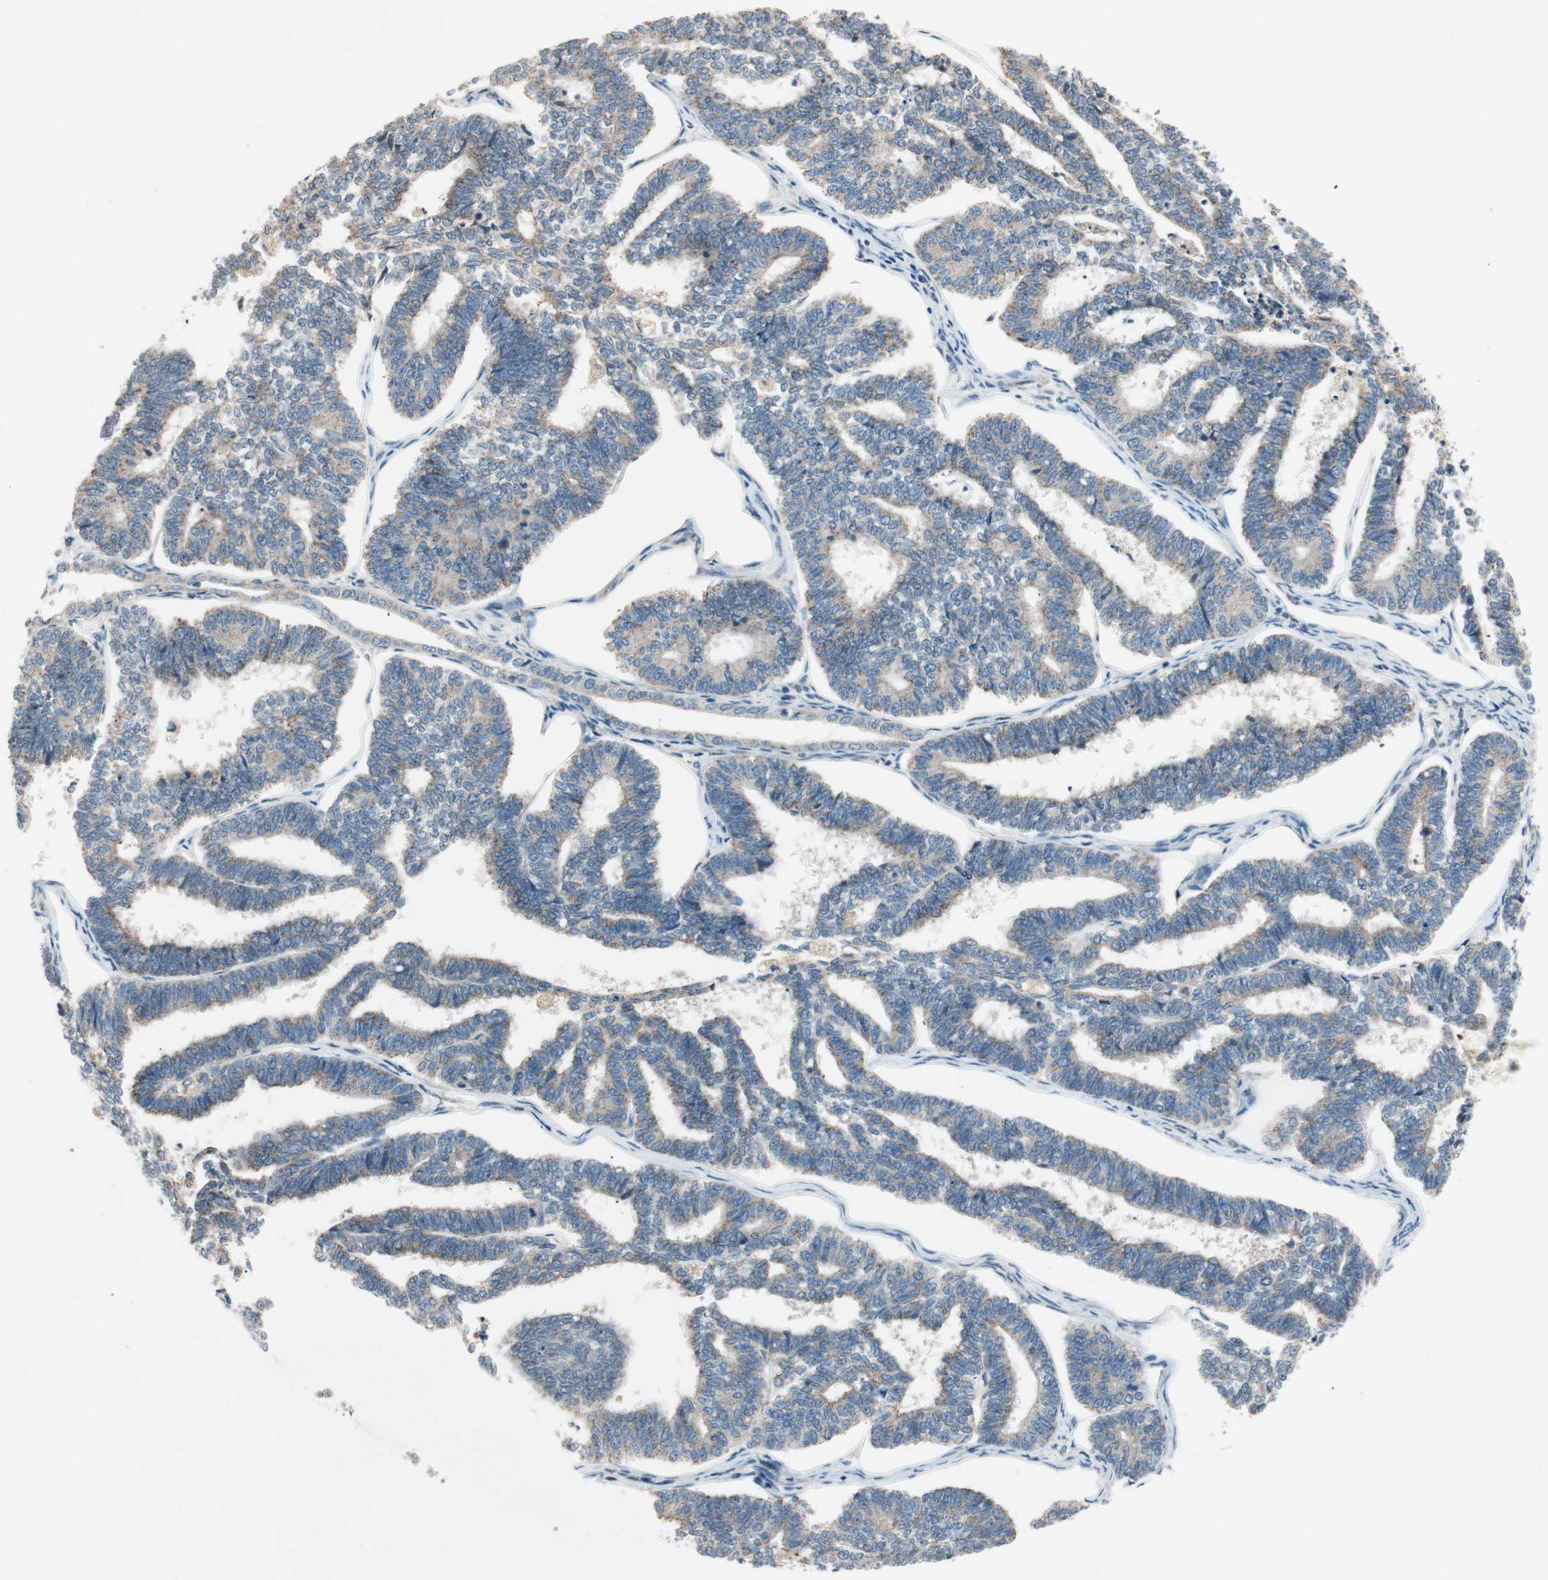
{"staining": {"intensity": "weak", "quantity": ">75%", "location": "cytoplasmic/membranous"}, "tissue": "endometrial cancer", "cell_type": "Tumor cells", "image_type": "cancer", "snomed": [{"axis": "morphology", "description": "Adenocarcinoma, NOS"}, {"axis": "topography", "description": "Endometrium"}], "caption": "Human endometrial cancer stained with a brown dye shows weak cytoplasmic/membranous positive staining in about >75% of tumor cells.", "gene": "GCLM", "patient": {"sex": "female", "age": 70}}